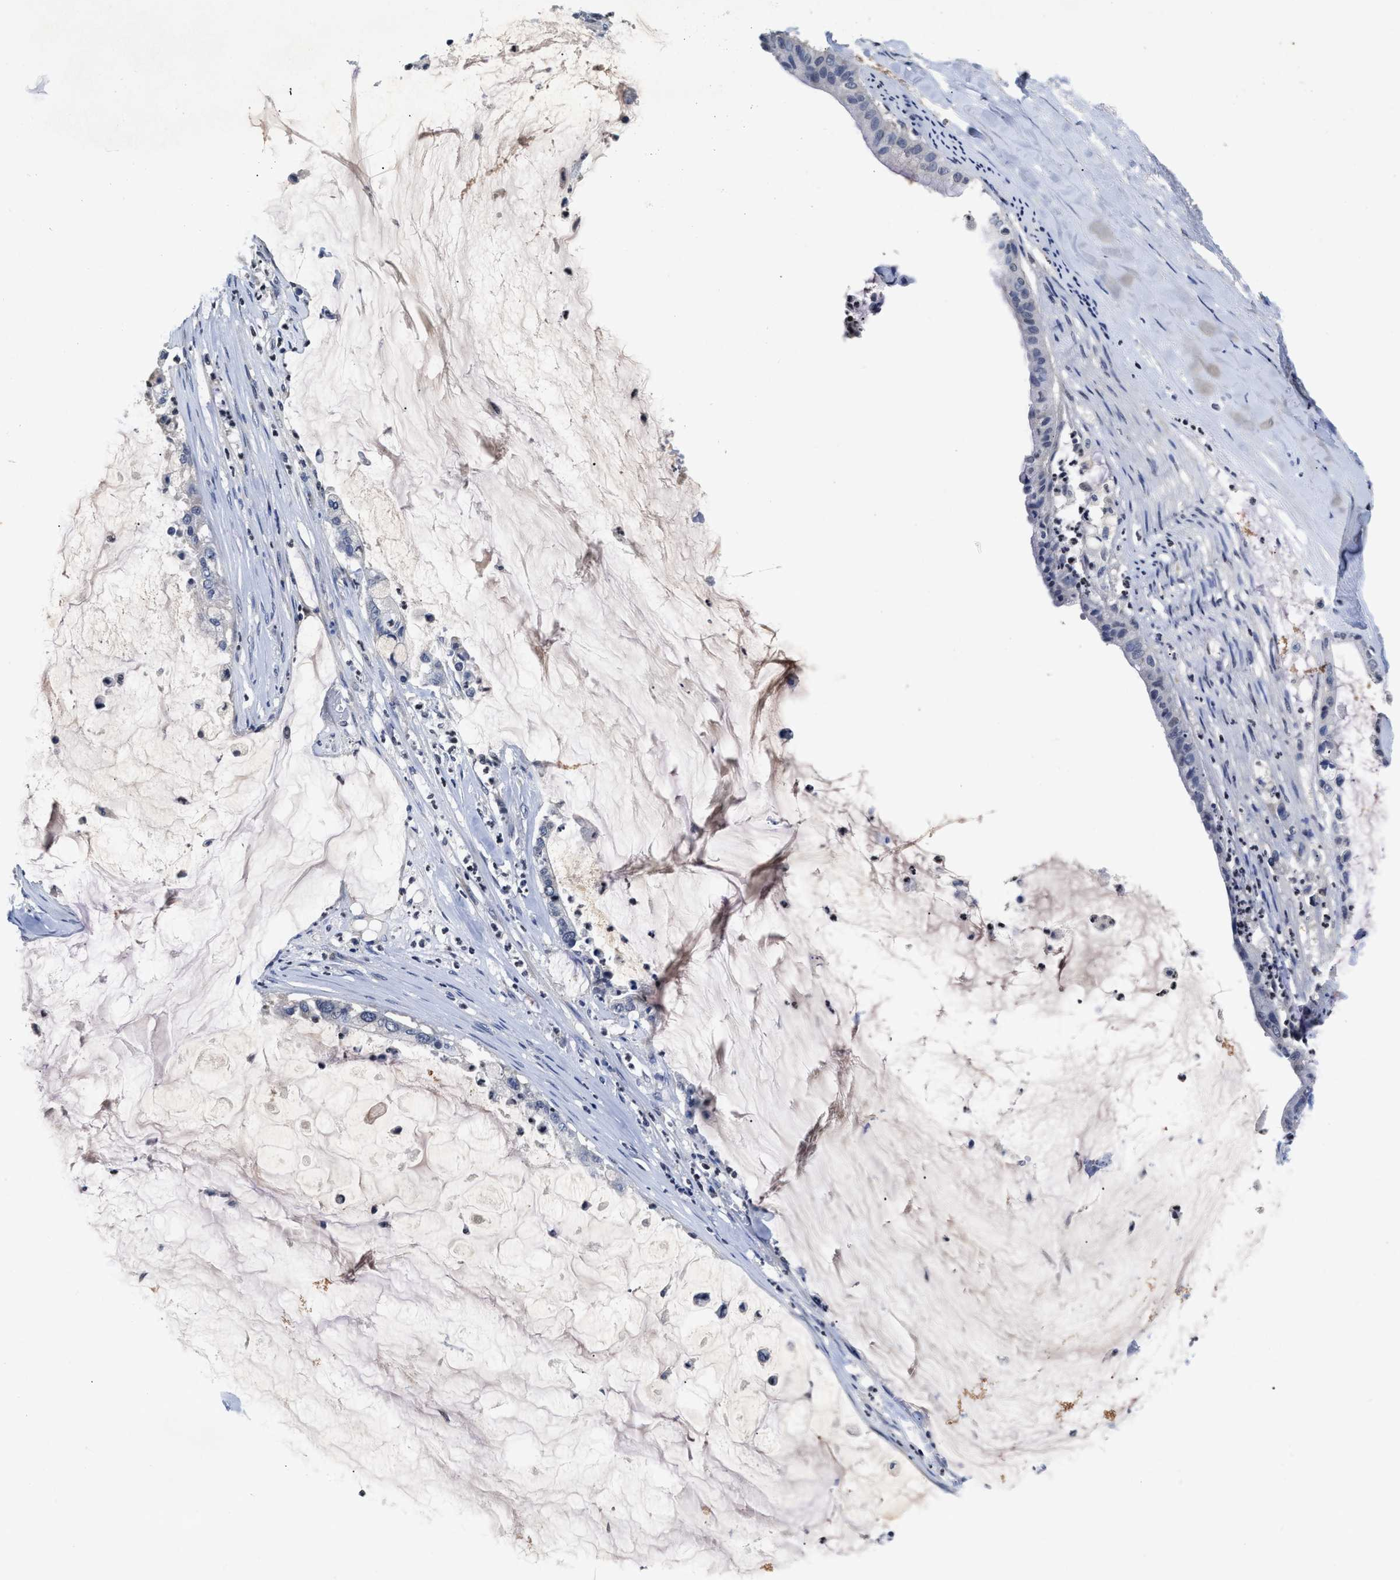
{"staining": {"intensity": "negative", "quantity": "none", "location": "none"}, "tissue": "pancreatic cancer", "cell_type": "Tumor cells", "image_type": "cancer", "snomed": [{"axis": "morphology", "description": "Adenocarcinoma, NOS"}, {"axis": "topography", "description": "Pancreas"}], "caption": "DAB (3,3'-diaminobenzidine) immunohistochemical staining of pancreatic adenocarcinoma reveals no significant staining in tumor cells.", "gene": "FBLN2", "patient": {"sex": "male", "age": 41}}